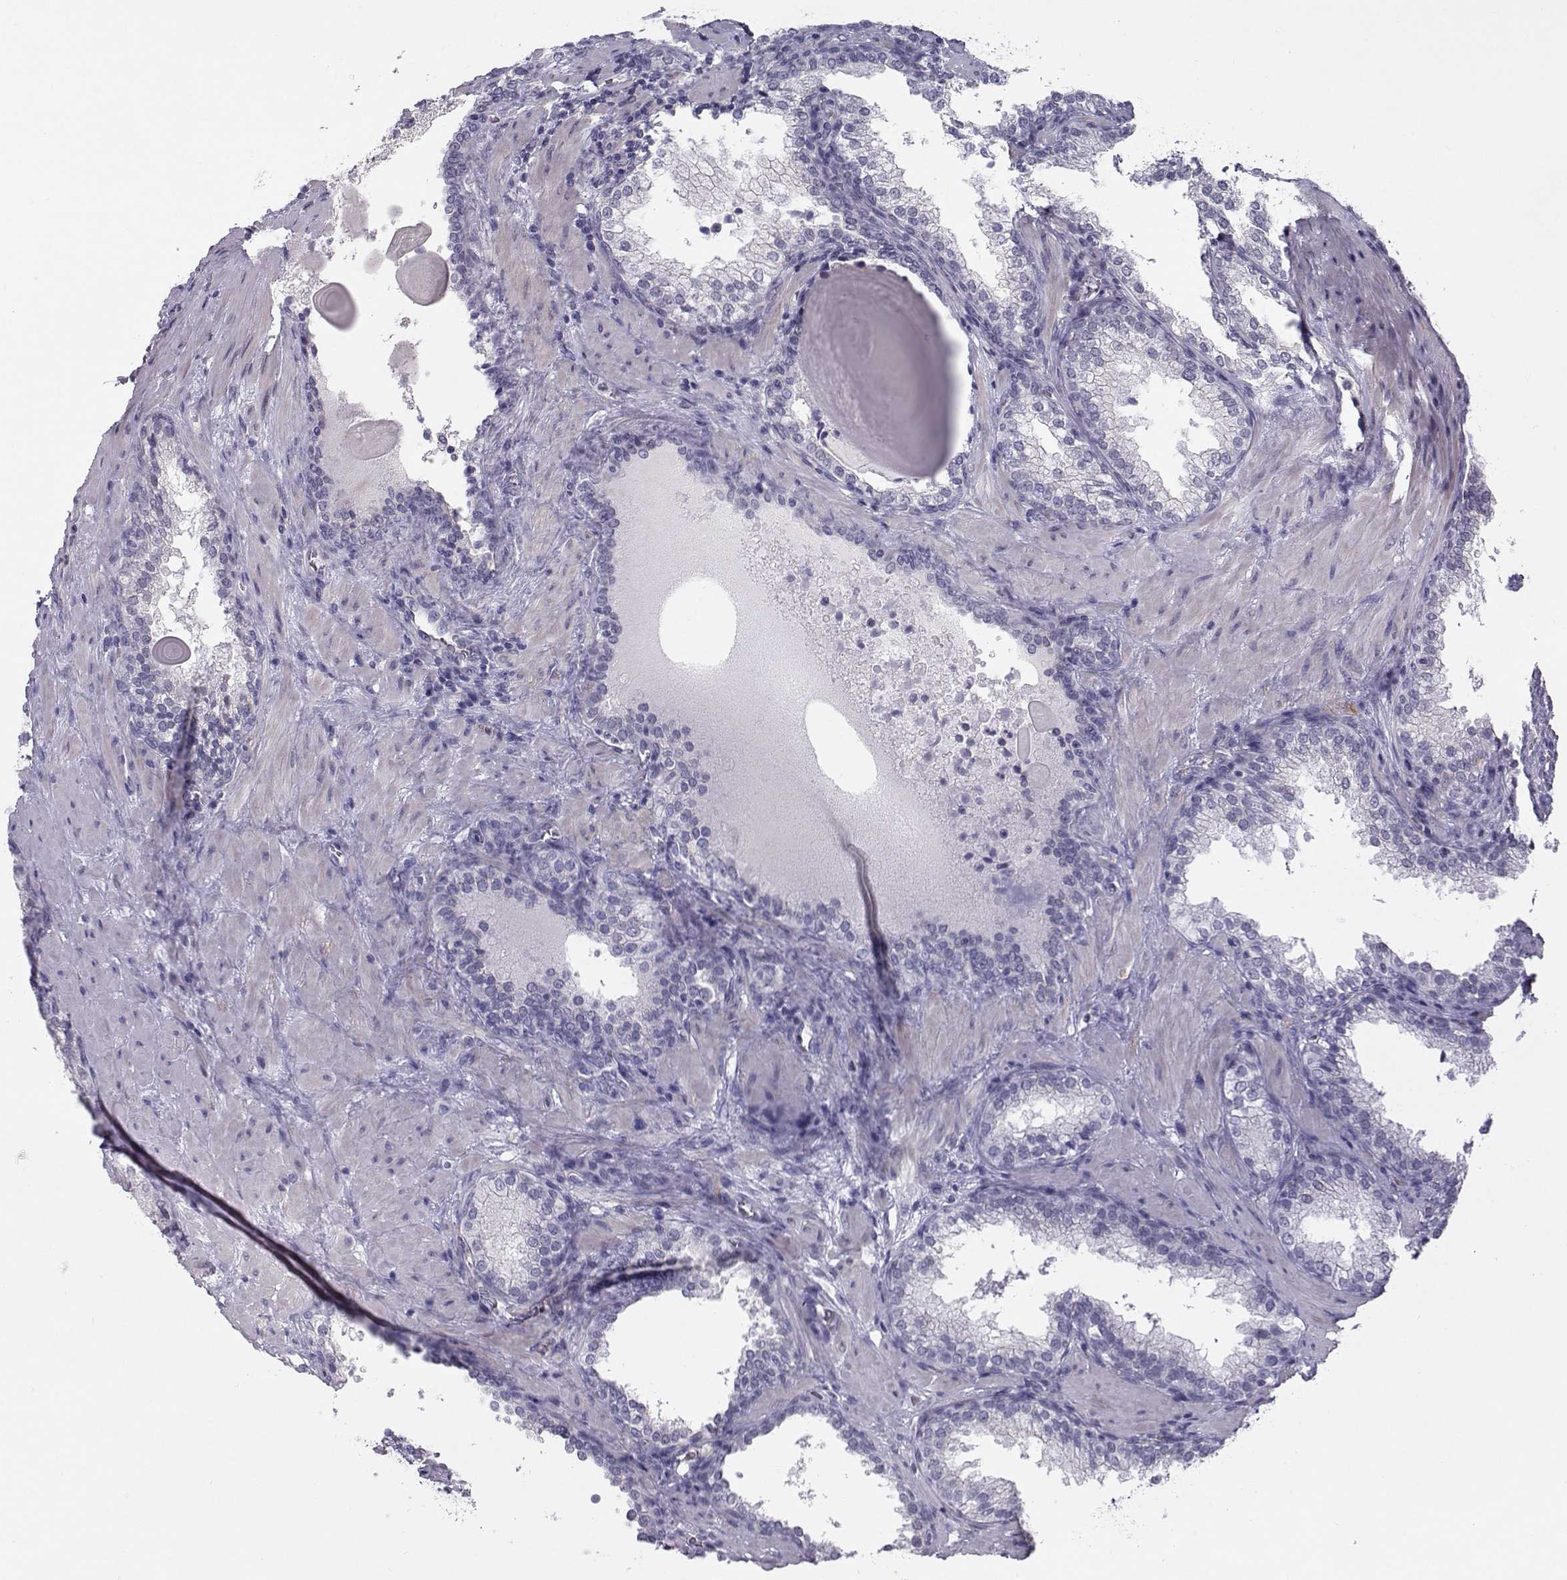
{"staining": {"intensity": "weak", "quantity": "<25%", "location": "cytoplasmic/membranous"}, "tissue": "prostate cancer", "cell_type": "Tumor cells", "image_type": "cancer", "snomed": [{"axis": "morphology", "description": "Adenocarcinoma, Low grade"}, {"axis": "topography", "description": "Prostate"}], "caption": "This image is of prostate adenocarcinoma (low-grade) stained with IHC to label a protein in brown with the nuclei are counter-stained blue. There is no expression in tumor cells.", "gene": "MAST1", "patient": {"sex": "male", "age": 60}}